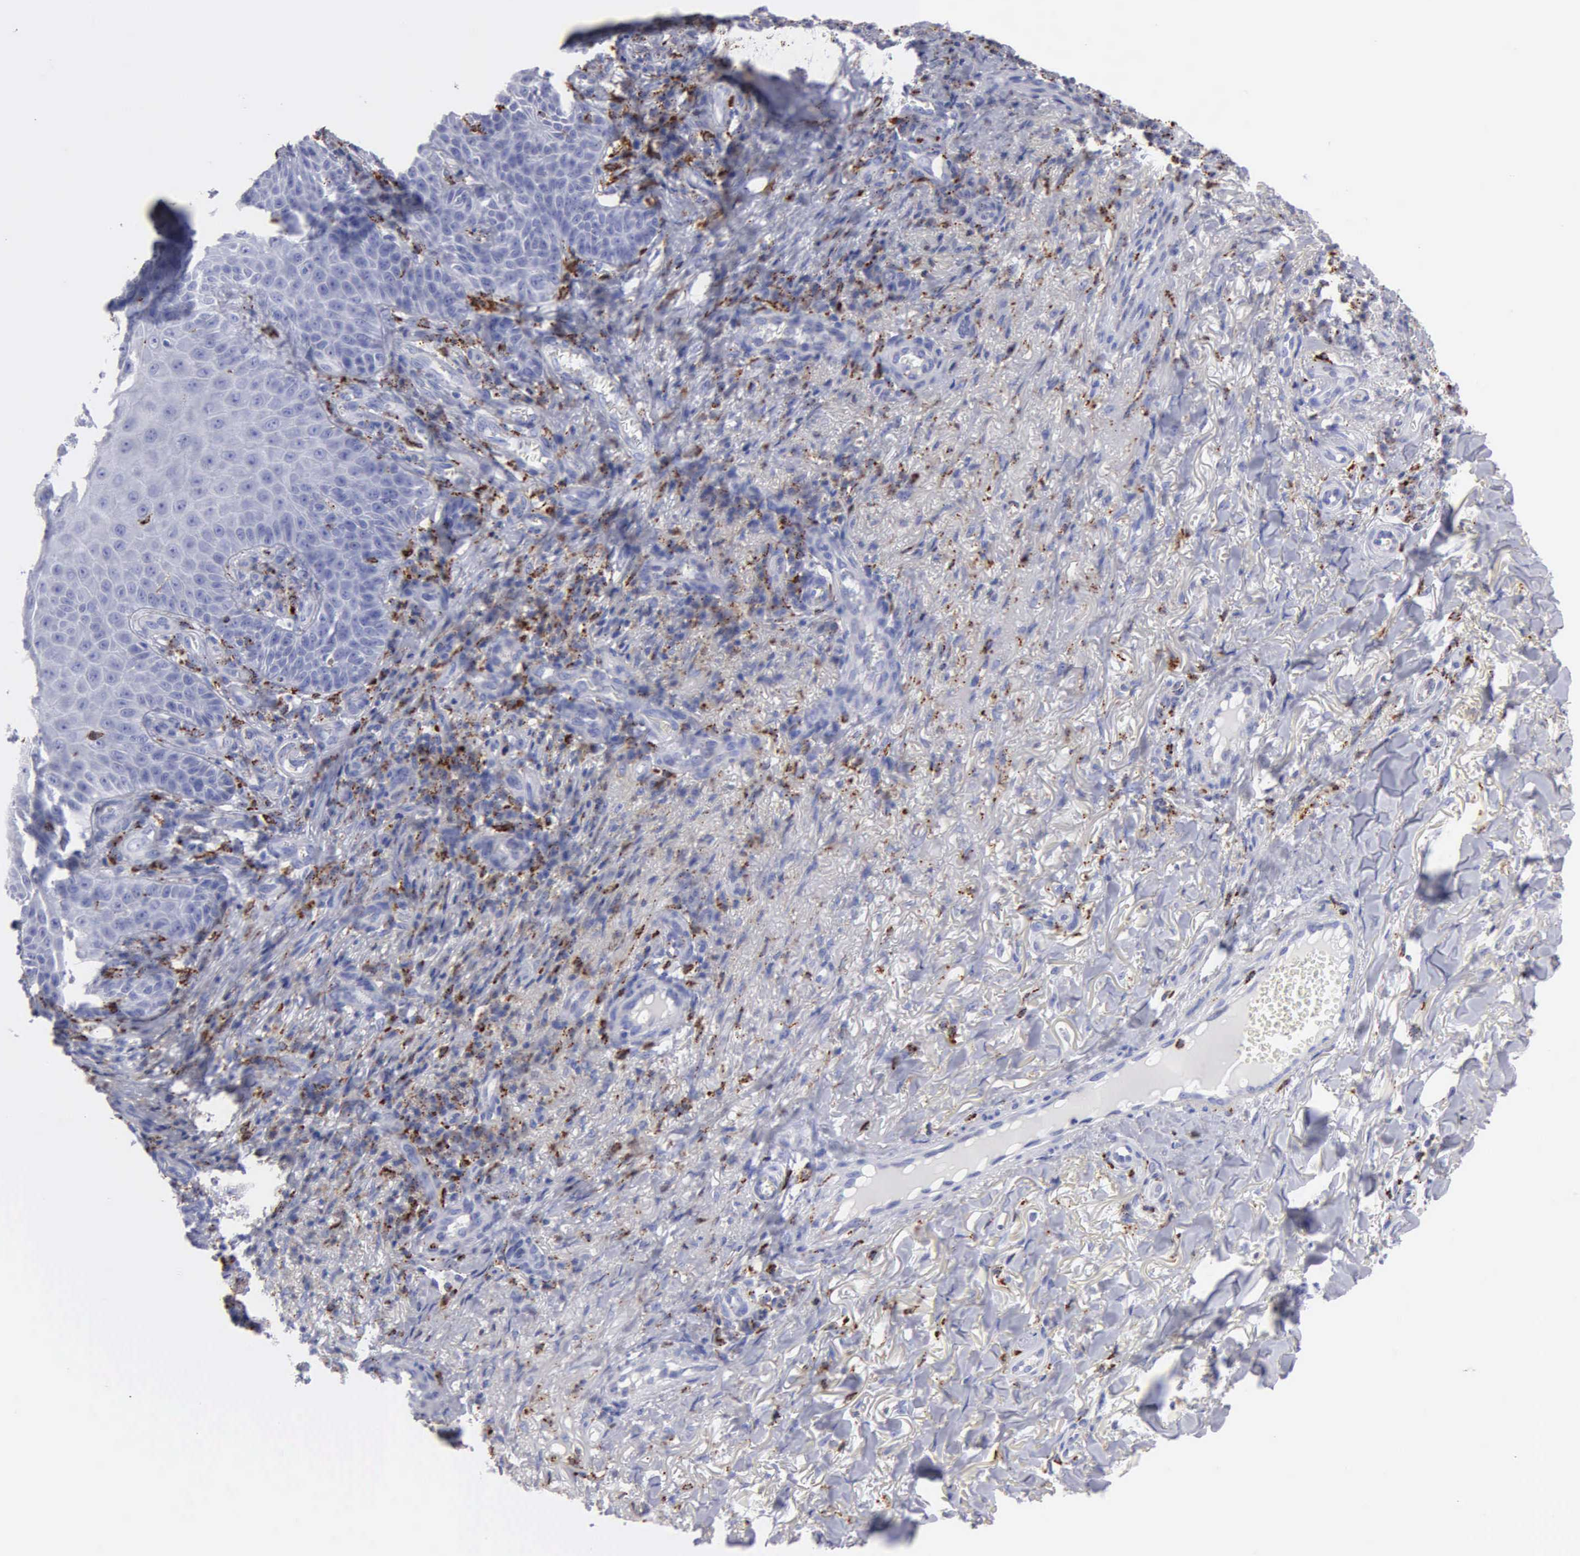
{"staining": {"intensity": "moderate", "quantity": "<25%", "location": "cytoplasmic/membranous"}, "tissue": "skin cancer", "cell_type": "Tumor cells", "image_type": "cancer", "snomed": [{"axis": "morphology", "description": "Basal cell carcinoma"}, {"axis": "topography", "description": "Skin"}], "caption": "Basal cell carcinoma (skin) stained for a protein reveals moderate cytoplasmic/membranous positivity in tumor cells.", "gene": "CTSH", "patient": {"sex": "male", "age": 81}}